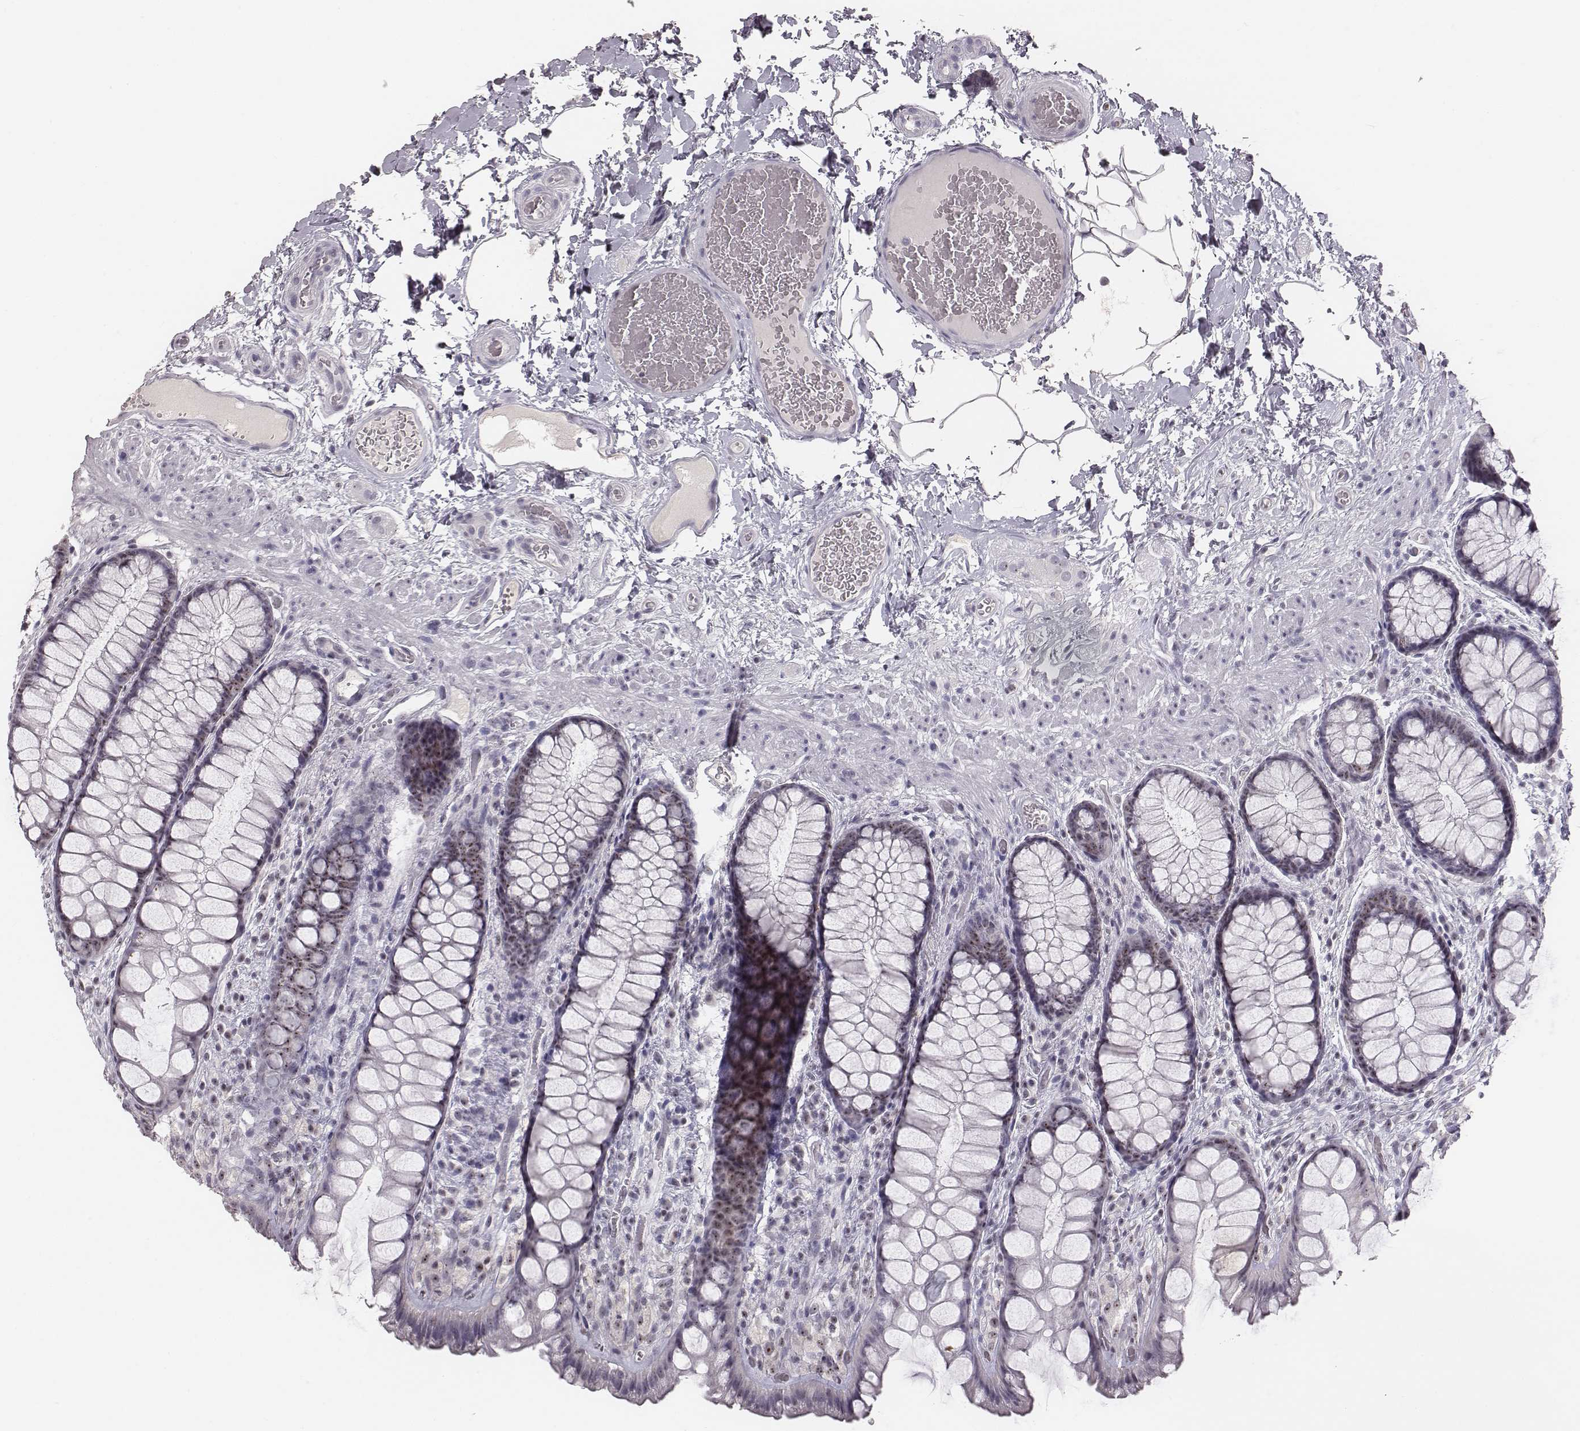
{"staining": {"intensity": "strong", "quantity": "25%-75%", "location": "nuclear"}, "tissue": "rectum", "cell_type": "Glandular cells", "image_type": "normal", "snomed": [{"axis": "morphology", "description": "Normal tissue, NOS"}, {"axis": "topography", "description": "Rectum"}], "caption": "DAB immunohistochemical staining of benign human rectum reveals strong nuclear protein staining in about 25%-75% of glandular cells. (DAB (3,3'-diaminobenzidine) IHC with brightfield microscopy, high magnification).", "gene": "NIFK", "patient": {"sex": "female", "age": 62}}